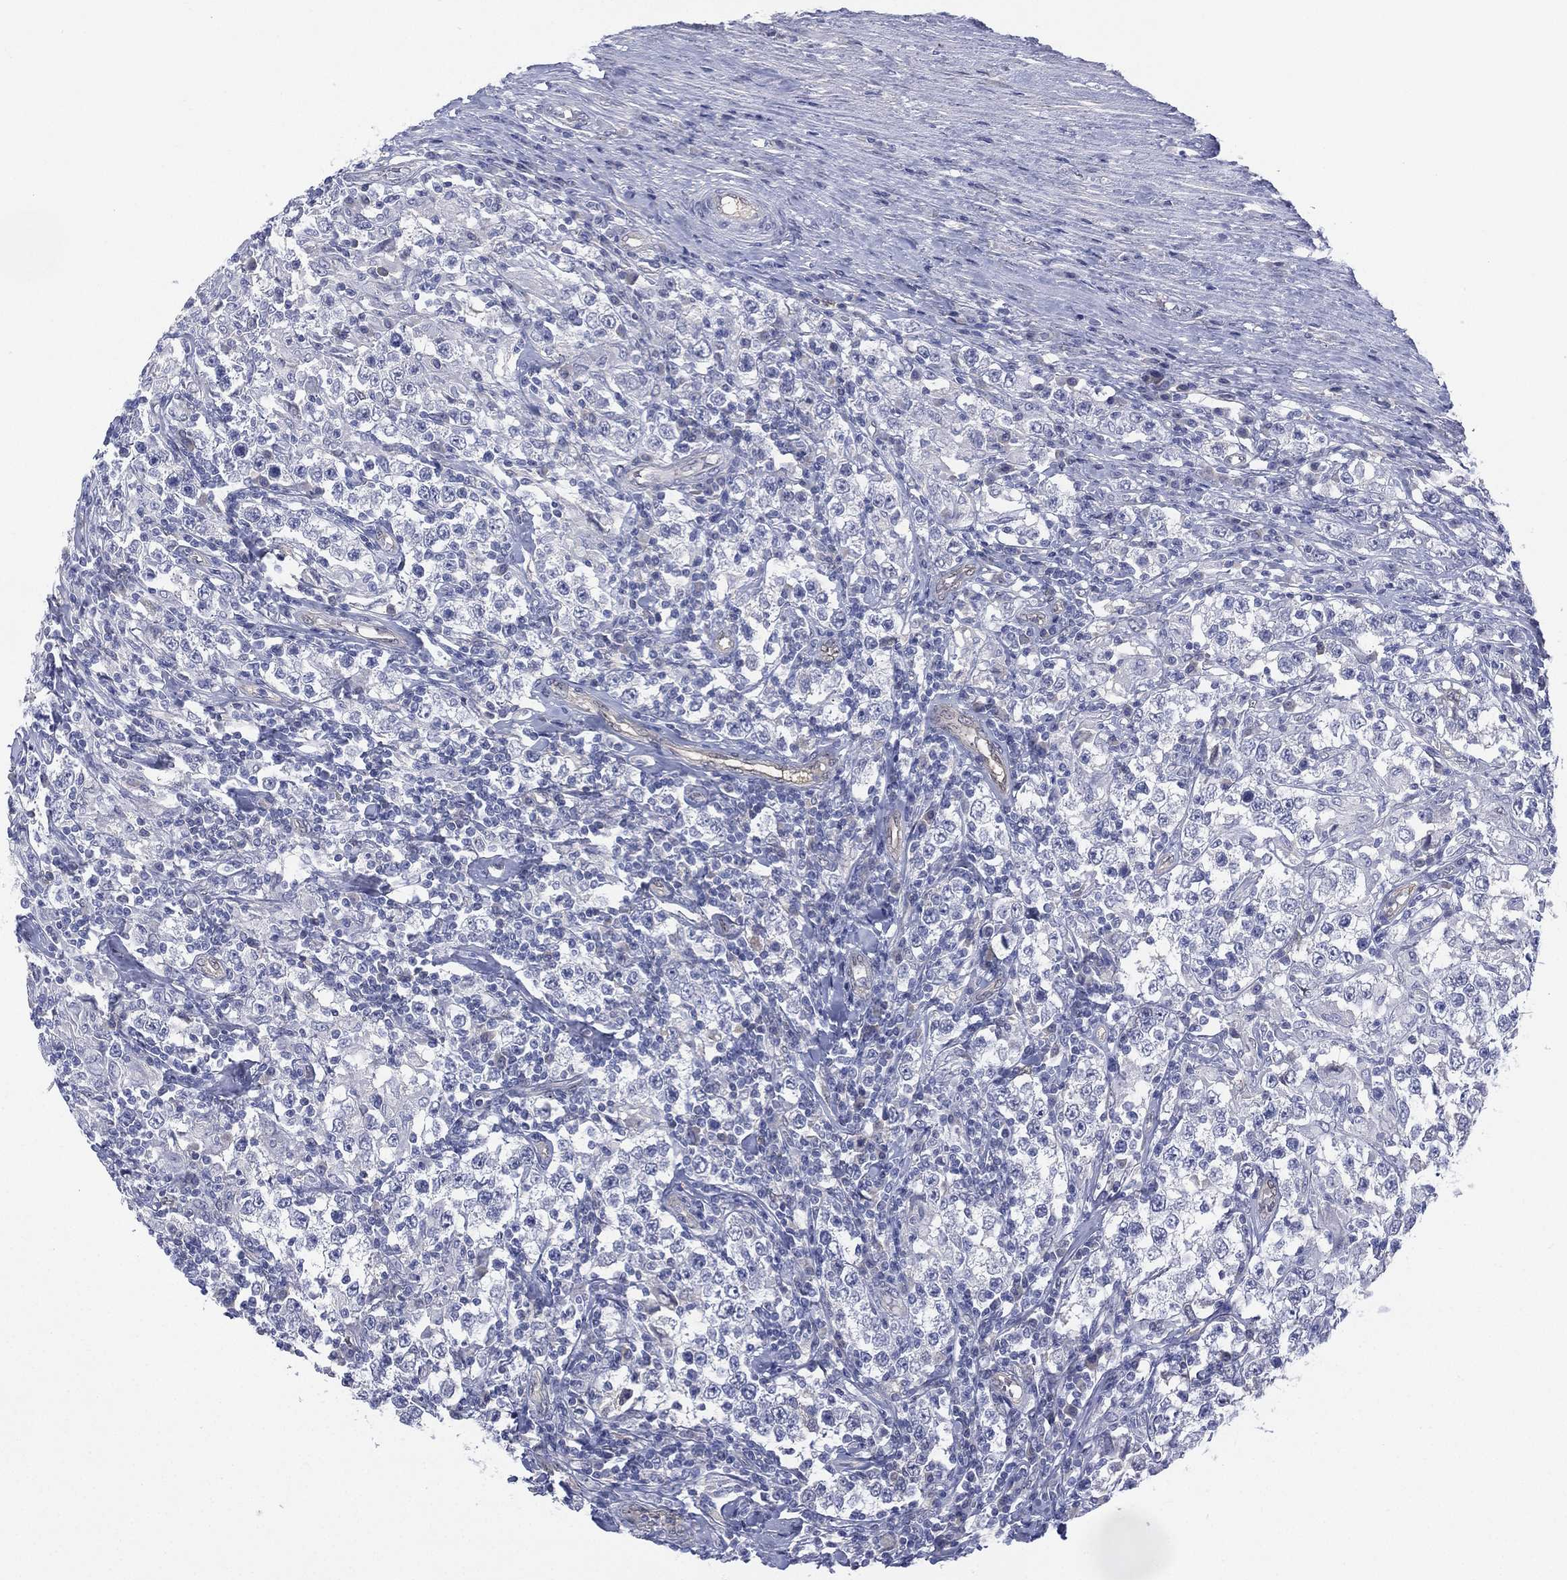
{"staining": {"intensity": "negative", "quantity": "none", "location": "none"}, "tissue": "testis cancer", "cell_type": "Tumor cells", "image_type": "cancer", "snomed": [{"axis": "morphology", "description": "Seminoma, NOS"}, {"axis": "morphology", "description": "Carcinoma, Embryonal, NOS"}, {"axis": "topography", "description": "Testis"}], "caption": "IHC of testis cancer (embryonal carcinoma) reveals no positivity in tumor cells.", "gene": "DDAH1", "patient": {"sex": "male", "age": 41}}